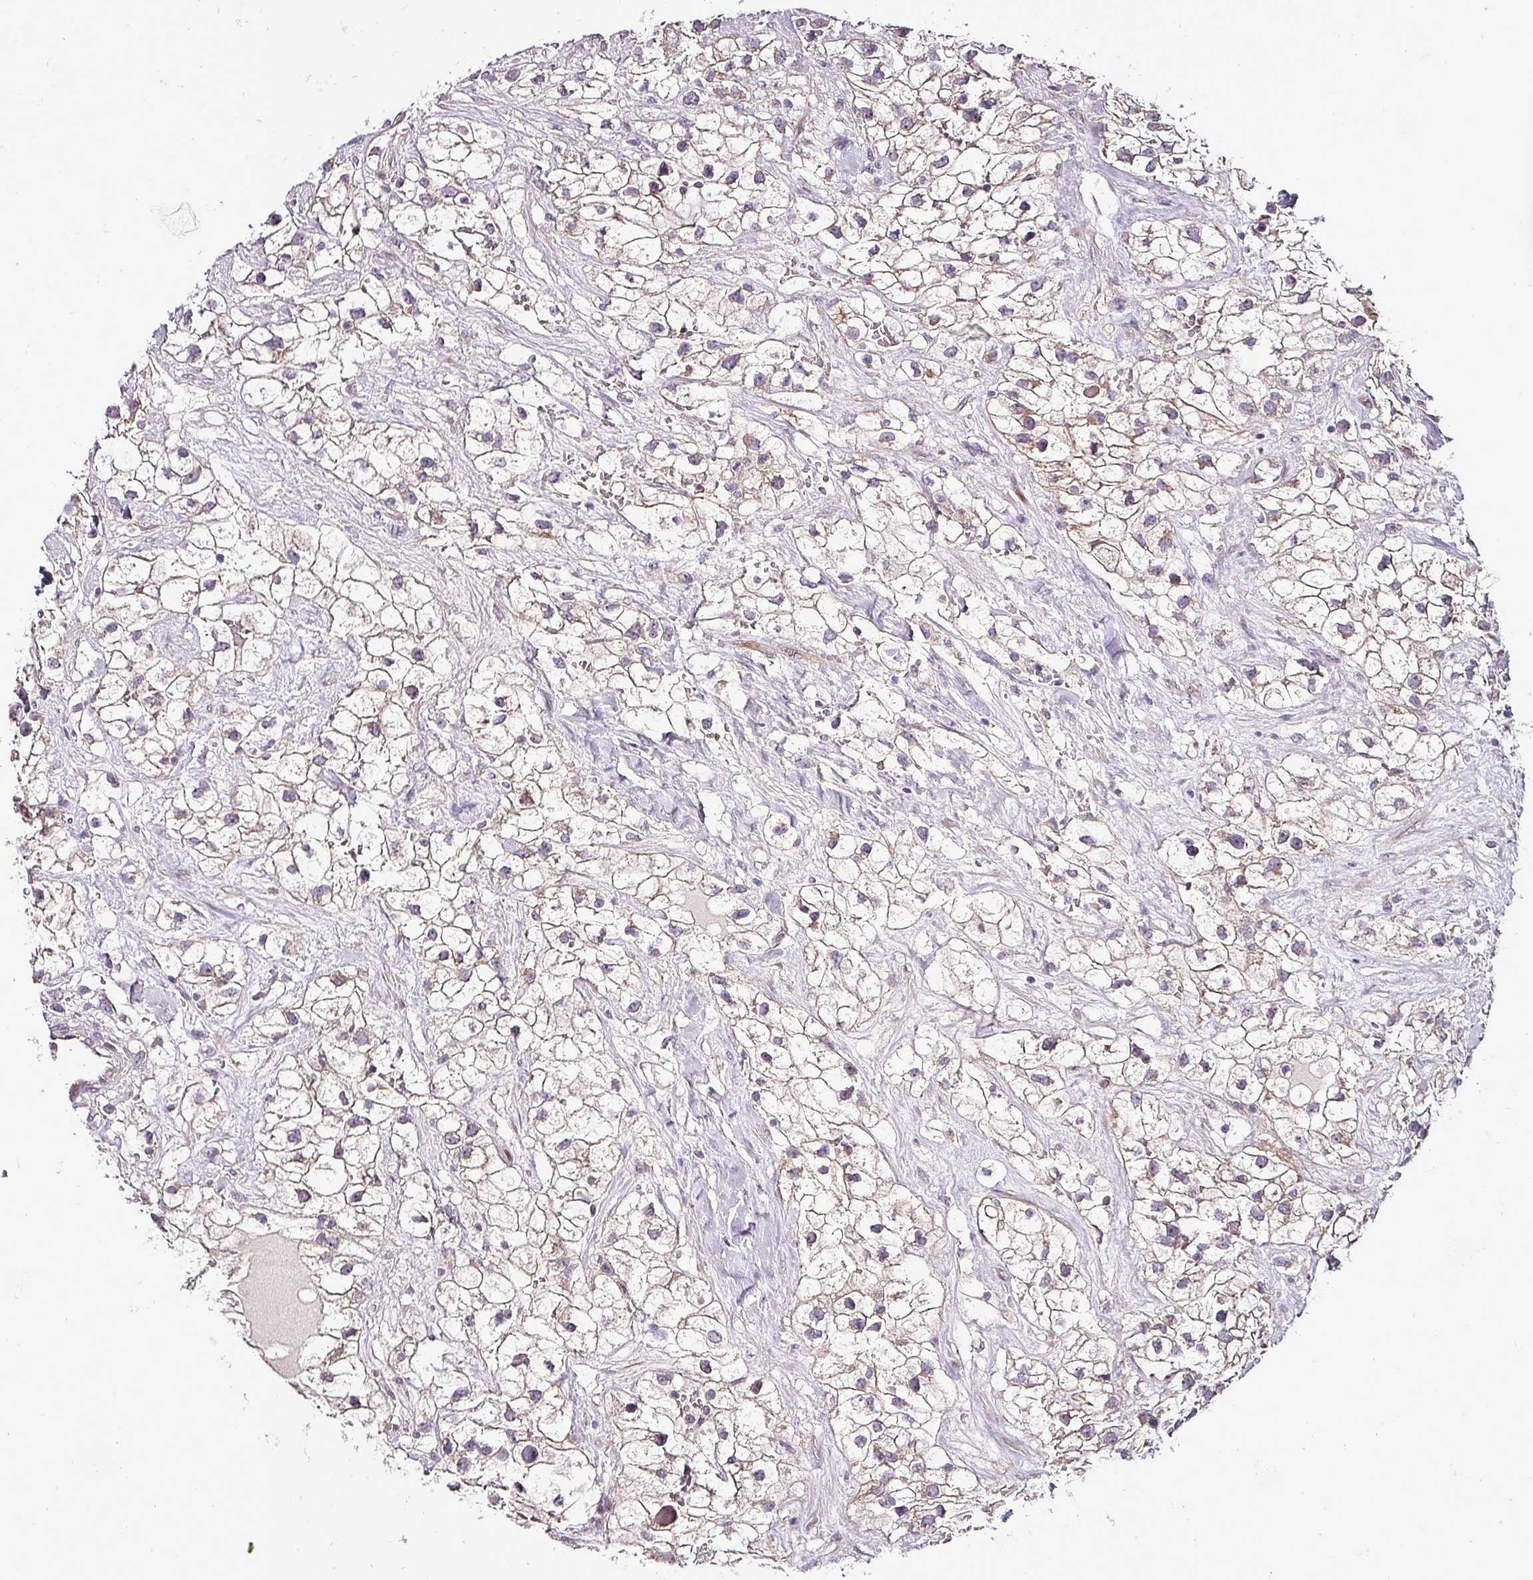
{"staining": {"intensity": "weak", "quantity": "<25%", "location": "cytoplasmic/membranous"}, "tissue": "renal cancer", "cell_type": "Tumor cells", "image_type": "cancer", "snomed": [{"axis": "morphology", "description": "Adenocarcinoma, NOS"}, {"axis": "topography", "description": "Kidney"}], "caption": "An image of renal adenocarcinoma stained for a protein exhibits no brown staining in tumor cells. (Stains: DAB (3,3'-diaminobenzidine) immunohistochemistry (IHC) with hematoxylin counter stain, Microscopy: brightfield microscopy at high magnification).", "gene": "GRAPL", "patient": {"sex": "male", "age": 59}}